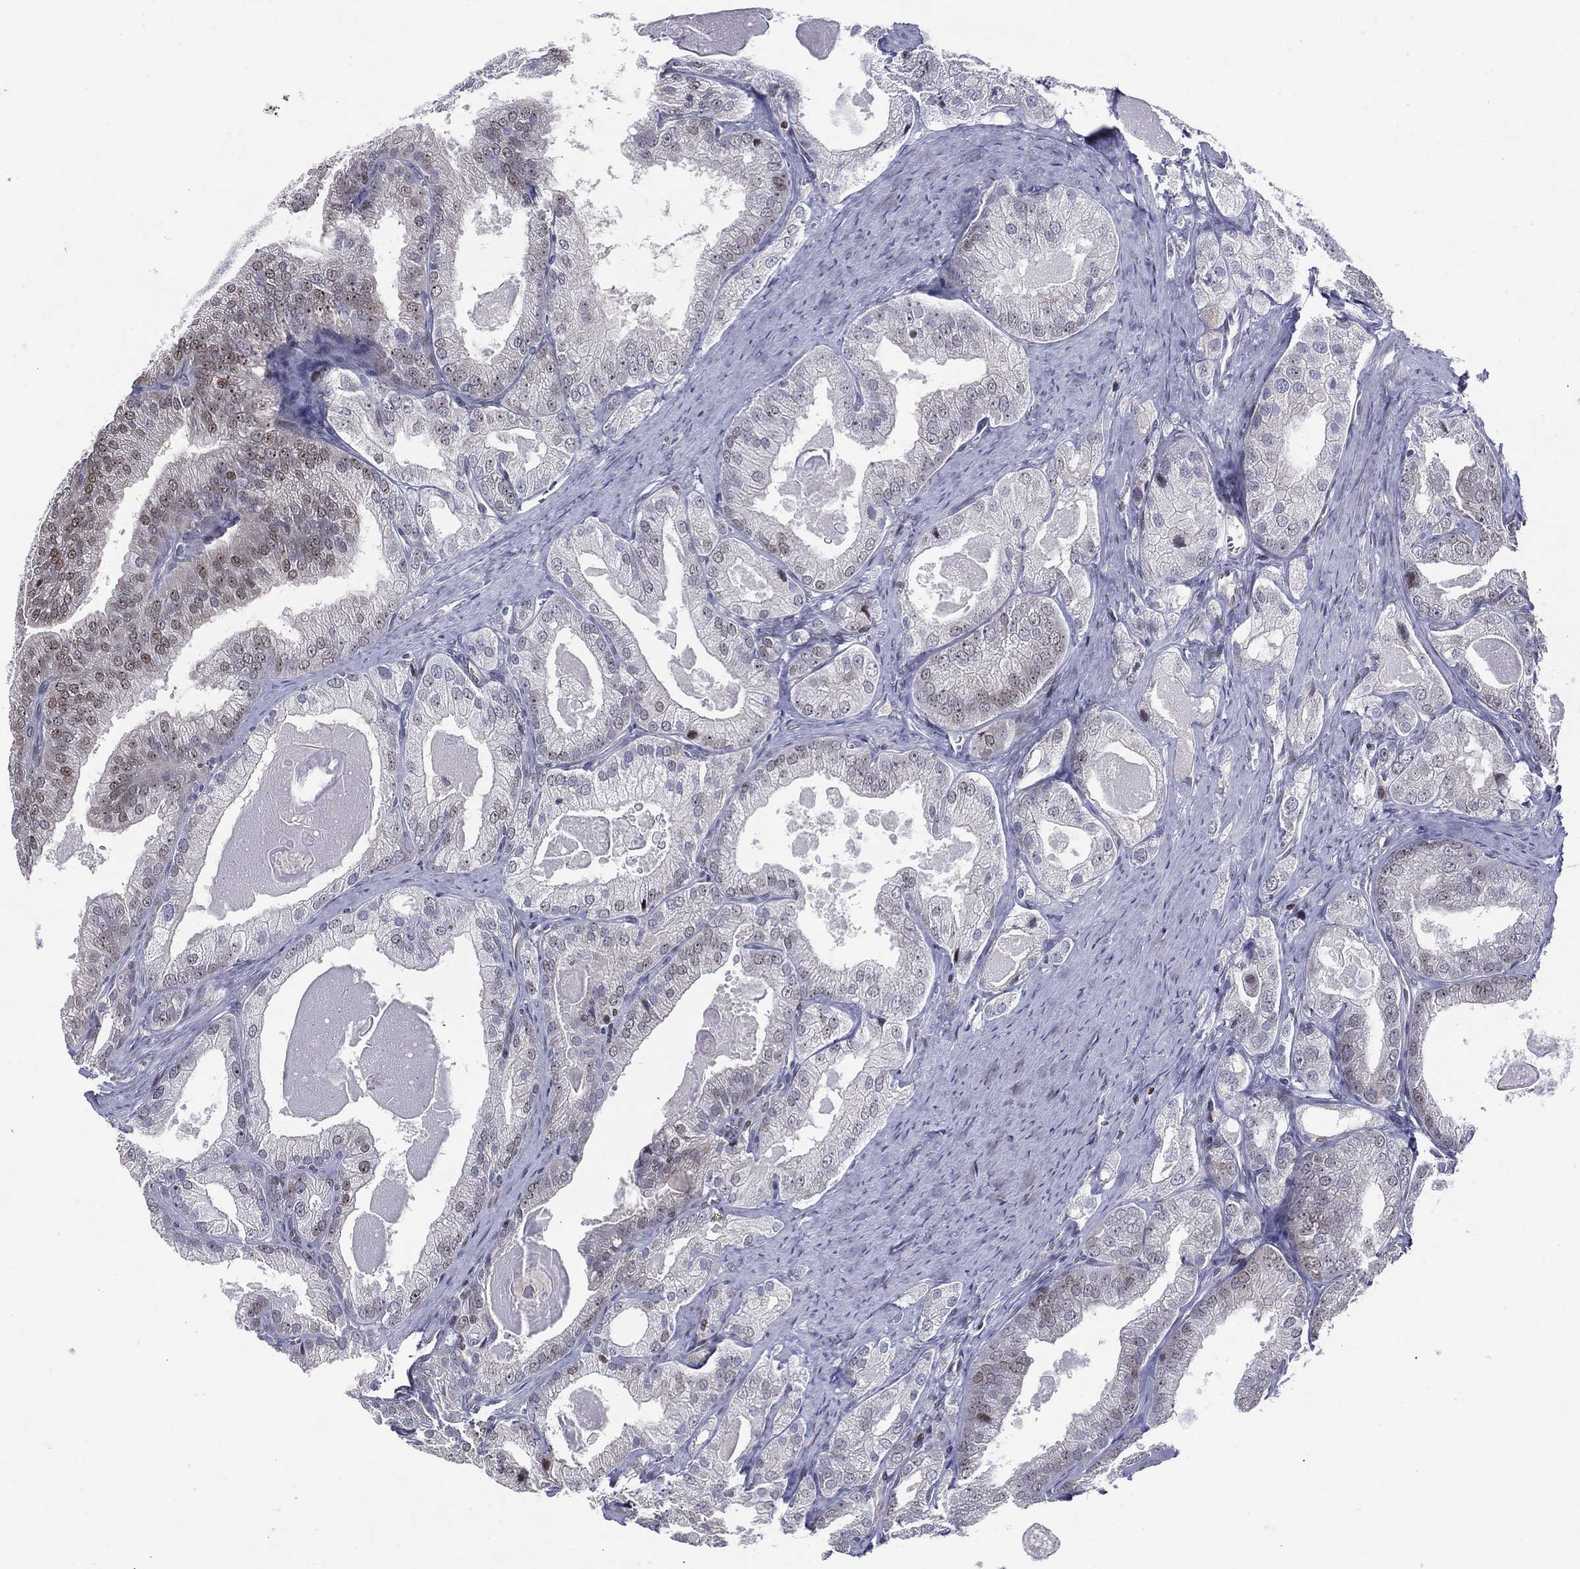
{"staining": {"intensity": "moderate", "quantity": "<25%", "location": "nuclear"}, "tissue": "prostate cancer", "cell_type": "Tumor cells", "image_type": "cancer", "snomed": [{"axis": "morphology", "description": "Adenocarcinoma, NOS"}, {"axis": "morphology", "description": "Adenocarcinoma, High grade"}, {"axis": "topography", "description": "Prostate"}], "caption": "Immunohistochemical staining of prostate cancer (adenocarcinoma) reveals low levels of moderate nuclear protein expression in approximately <25% of tumor cells.", "gene": "DBF4B", "patient": {"sex": "male", "age": 70}}